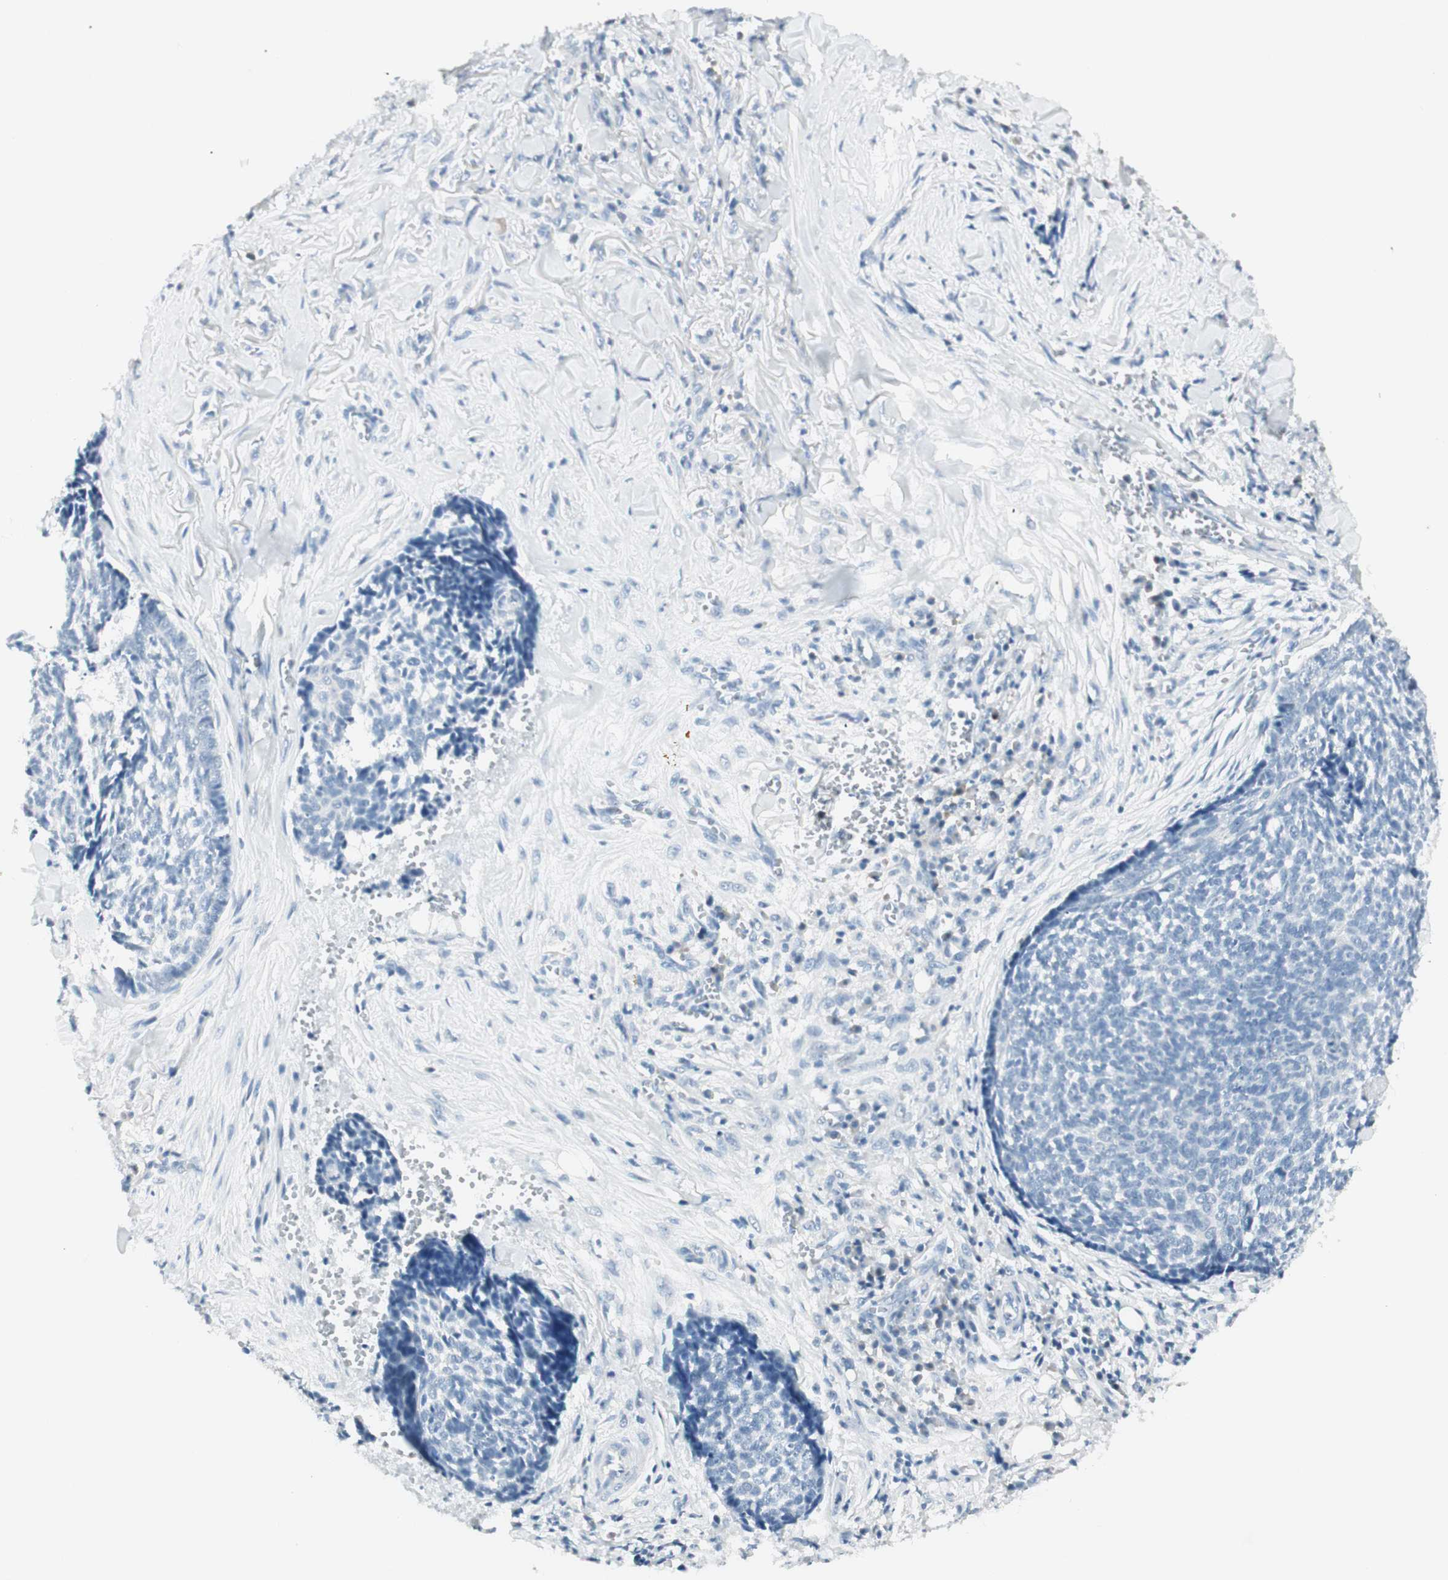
{"staining": {"intensity": "negative", "quantity": "none", "location": "none"}, "tissue": "skin cancer", "cell_type": "Tumor cells", "image_type": "cancer", "snomed": [{"axis": "morphology", "description": "Basal cell carcinoma"}, {"axis": "topography", "description": "Skin"}], "caption": "Immunohistochemistry (IHC) of human skin cancer demonstrates no positivity in tumor cells.", "gene": "HOXB13", "patient": {"sex": "male", "age": 84}}